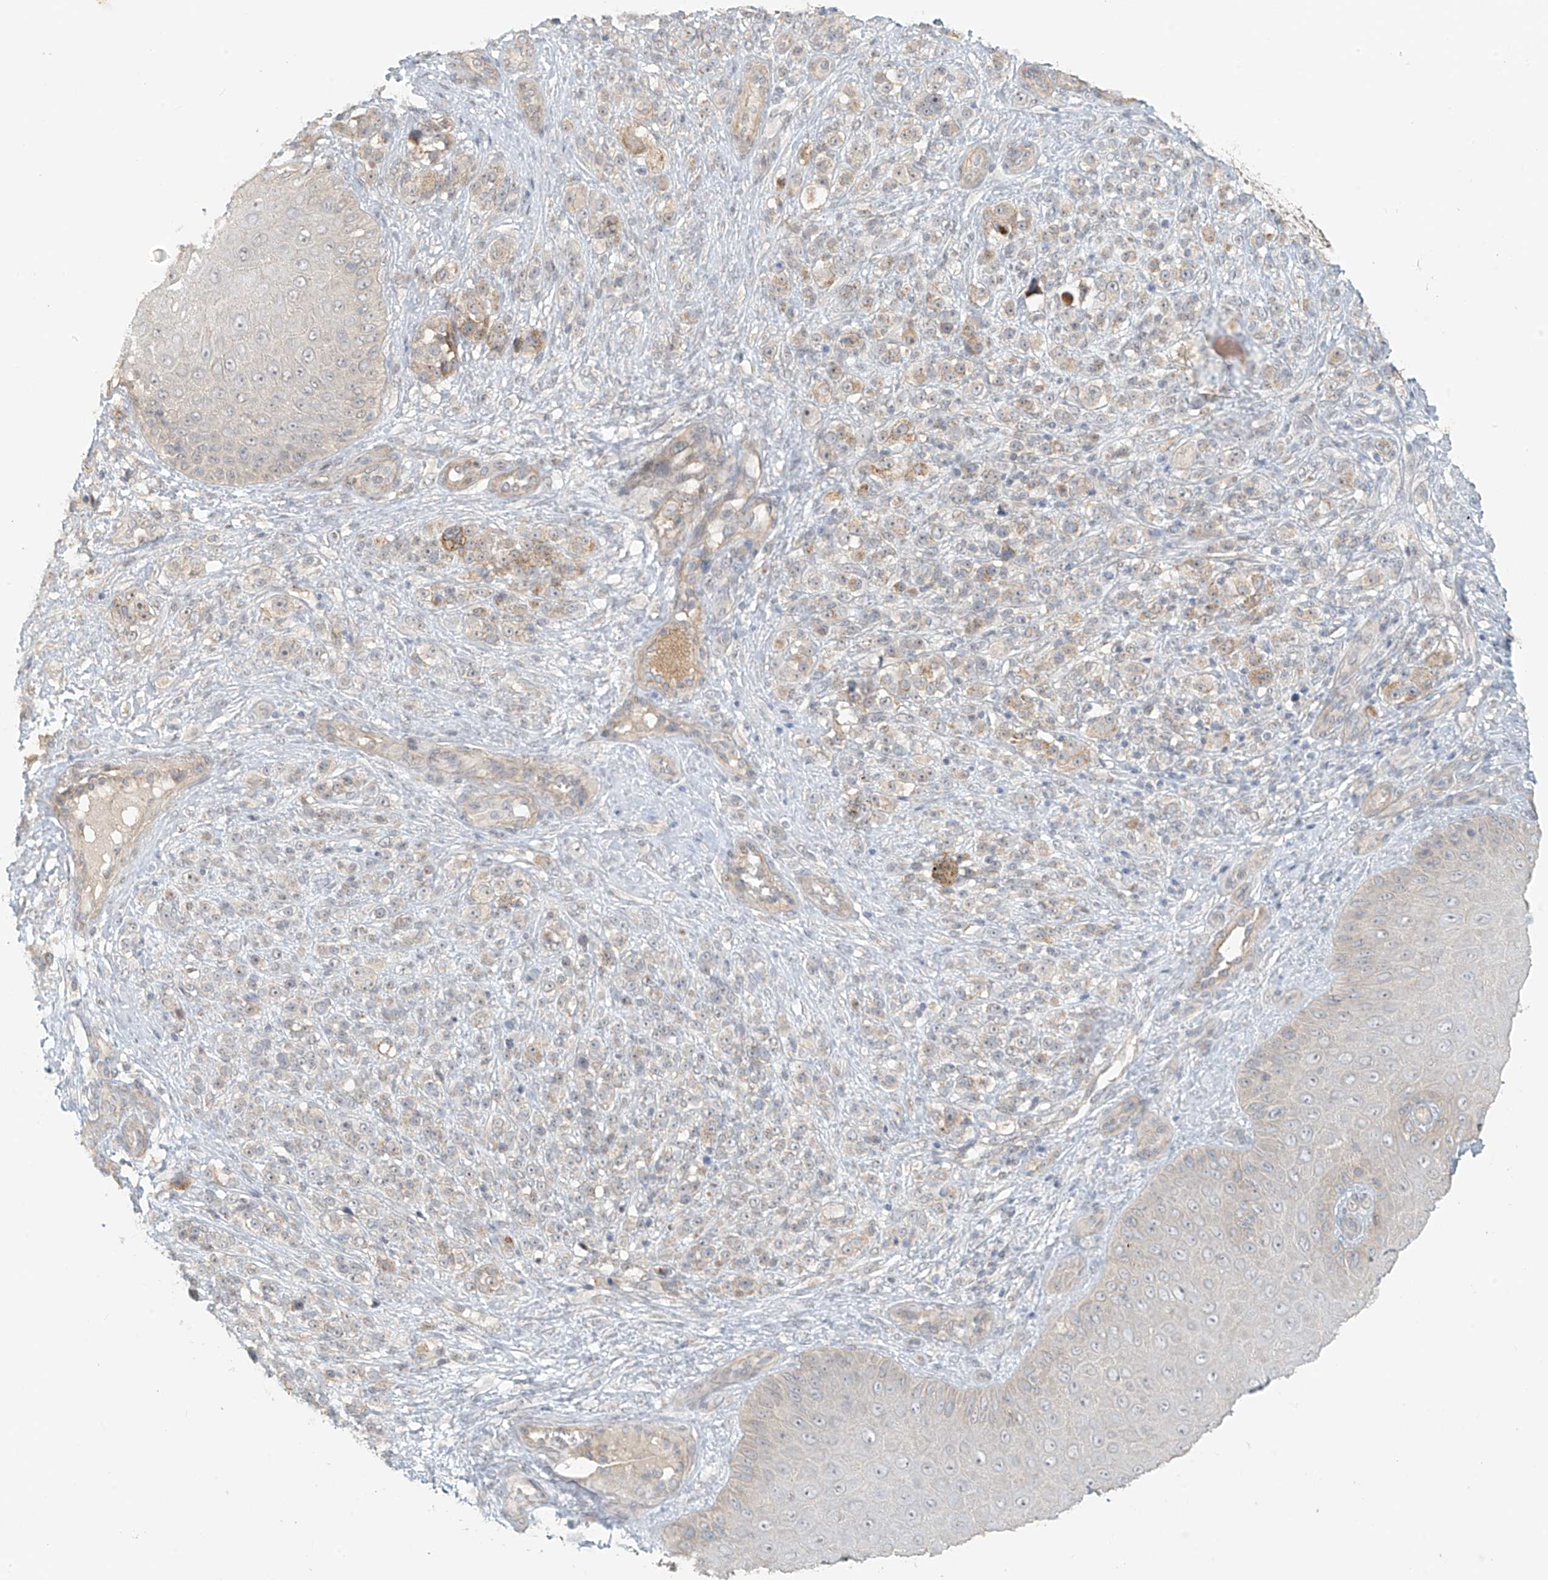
{"staining": {"intensity": "negative", "quantity": "none", "location": "none"}, "tissue": "melanoma", "cell_type": "Tumor cells", "image_type": "cancer", "snomed": [{"axis": "morphology", "description": "Malignant melanoma, NOS"}, {"axis": "topography", "description": "Skin"}], "caption": "DAB (3,3'-diaminobenzidine) immunohistochemical staining of melanoma displays no significant expression in tumor cells.", "gene": "ABCD1", "patient": {"sex": "female", "age": 55}}